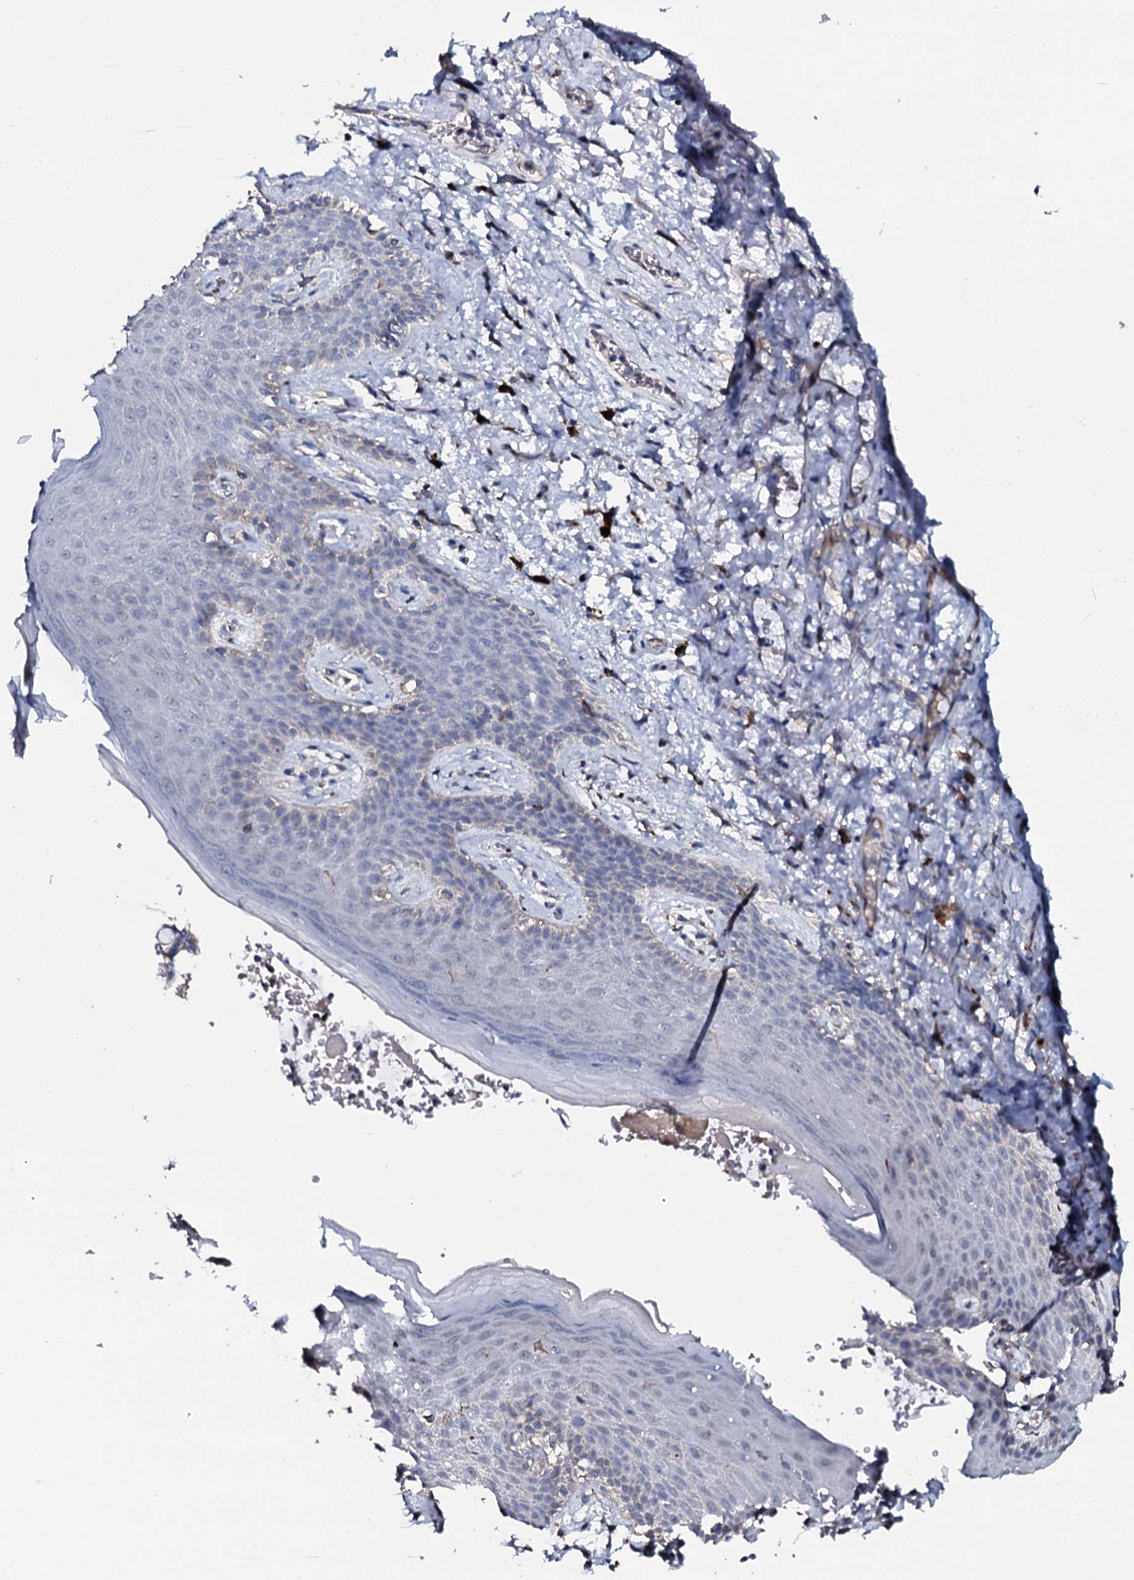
{"staining": {"intensity": "negative", "quantity": "none", "location": "none"}, "tissue": "skin", "cell_type": "Epidermal cells", "image_type": "normal", "snomed": [{"axis": "morphology", "description": "Normal tissue, NOS"}, {"axis": "topography", "description": "Anal"}], "caption": "Histopathology image shows no protein expression in epidermal cells of unremarkable skin.", "gene": "IL12B", "patient": {"sex": "female", "age": 46}}